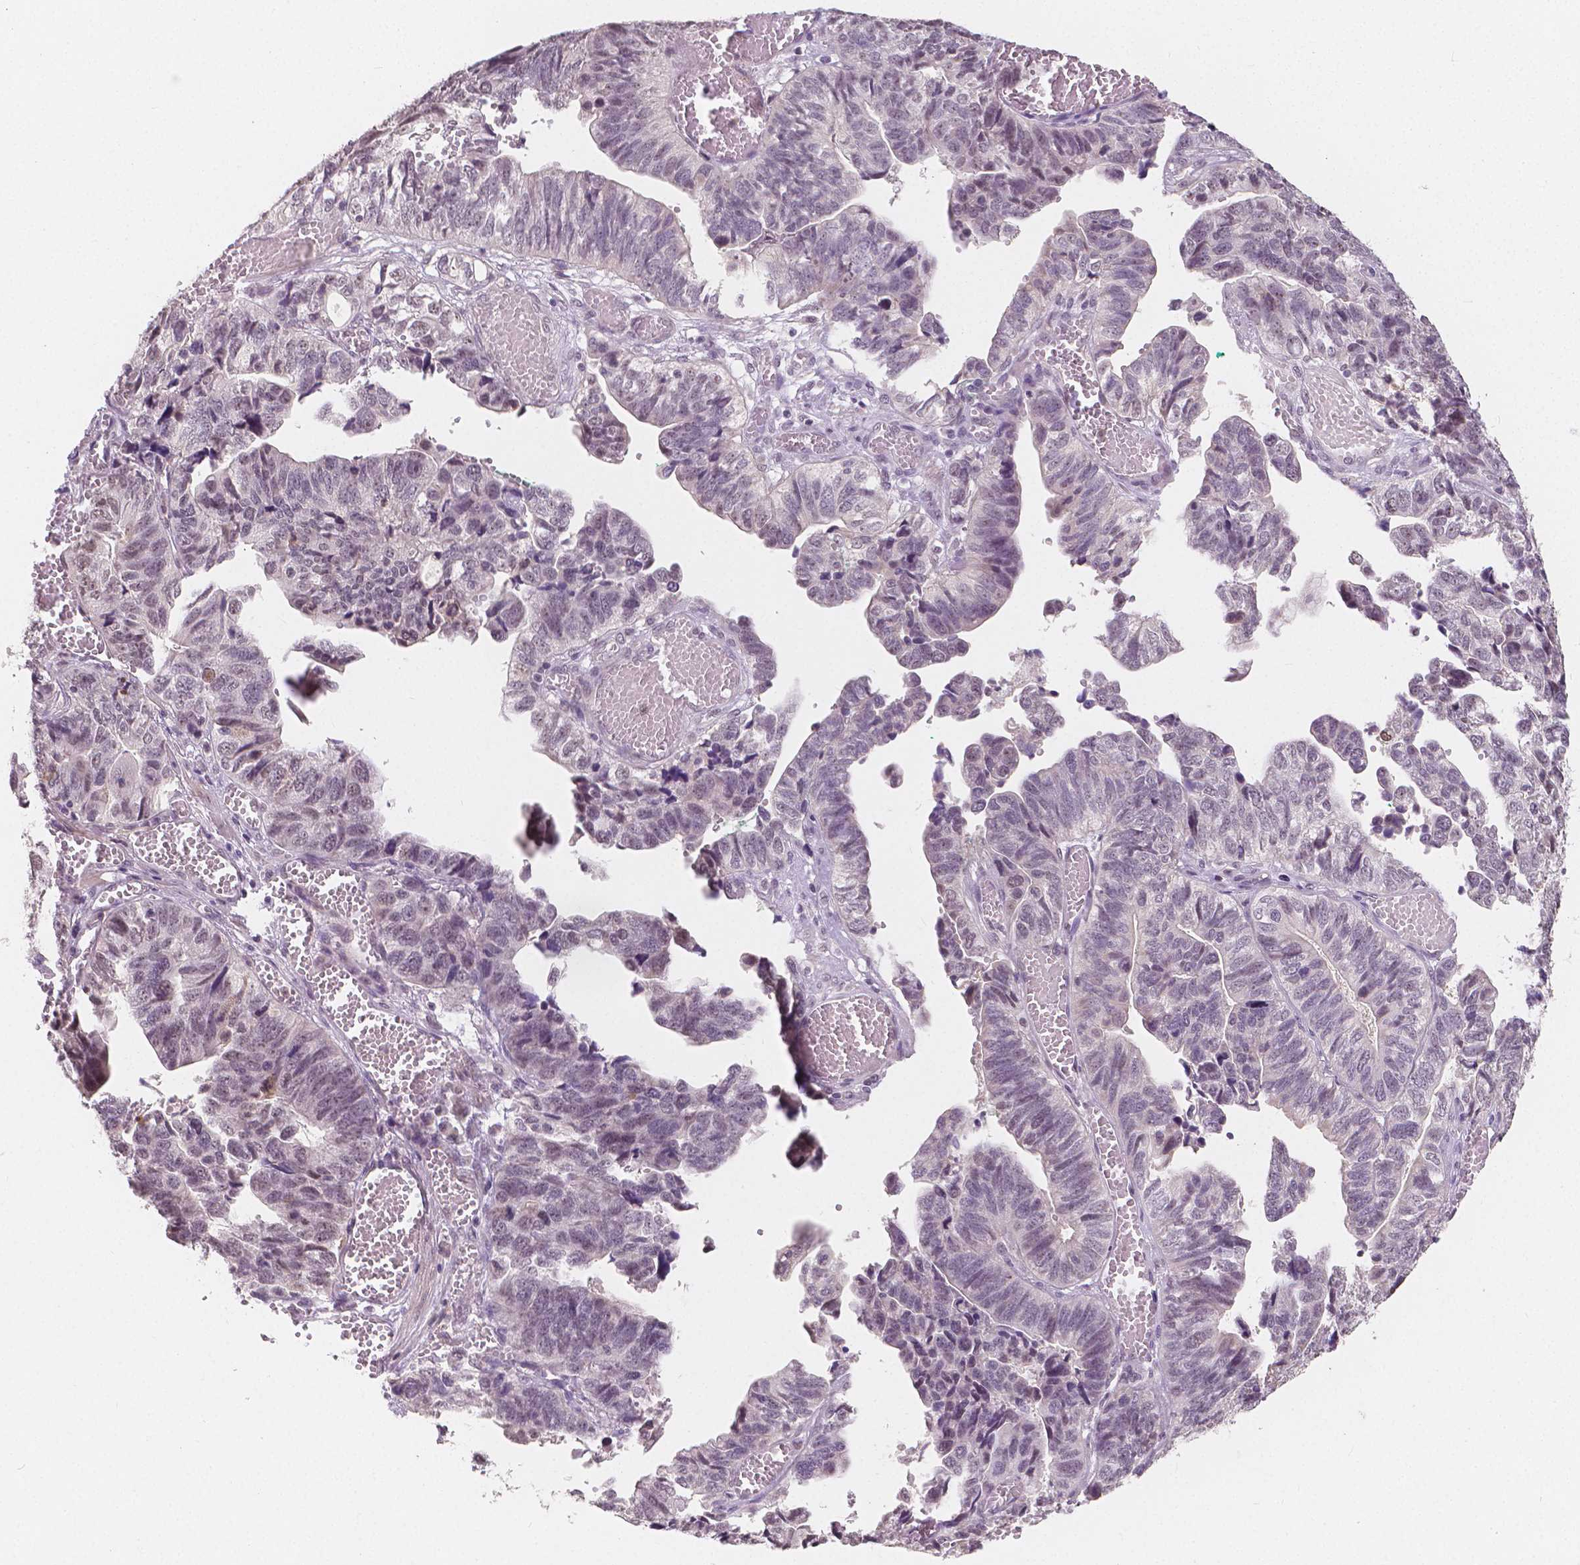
{"staining": {"intensity": "negative", "quantity": "none", "location": "none"}, "tissue": "stomach cancer", "cell_type": "Tumor cells", "image_type": "cancer", "snomed": [{"axis": "morphology", "description": "Adenocarcinoma, NOS"}, {"axis": "topography", "description": "Stomach, upper"}], "caption": "Image shows no protein expression in tumor cells of adenocarcinoma (stomach) tissue. (DAB (3,3'-diaminobenzidine) immunohistochemistry (IHC), high magnification).", "gene": "NOLC1", "patient": {"sex": "female", "age": 67}}